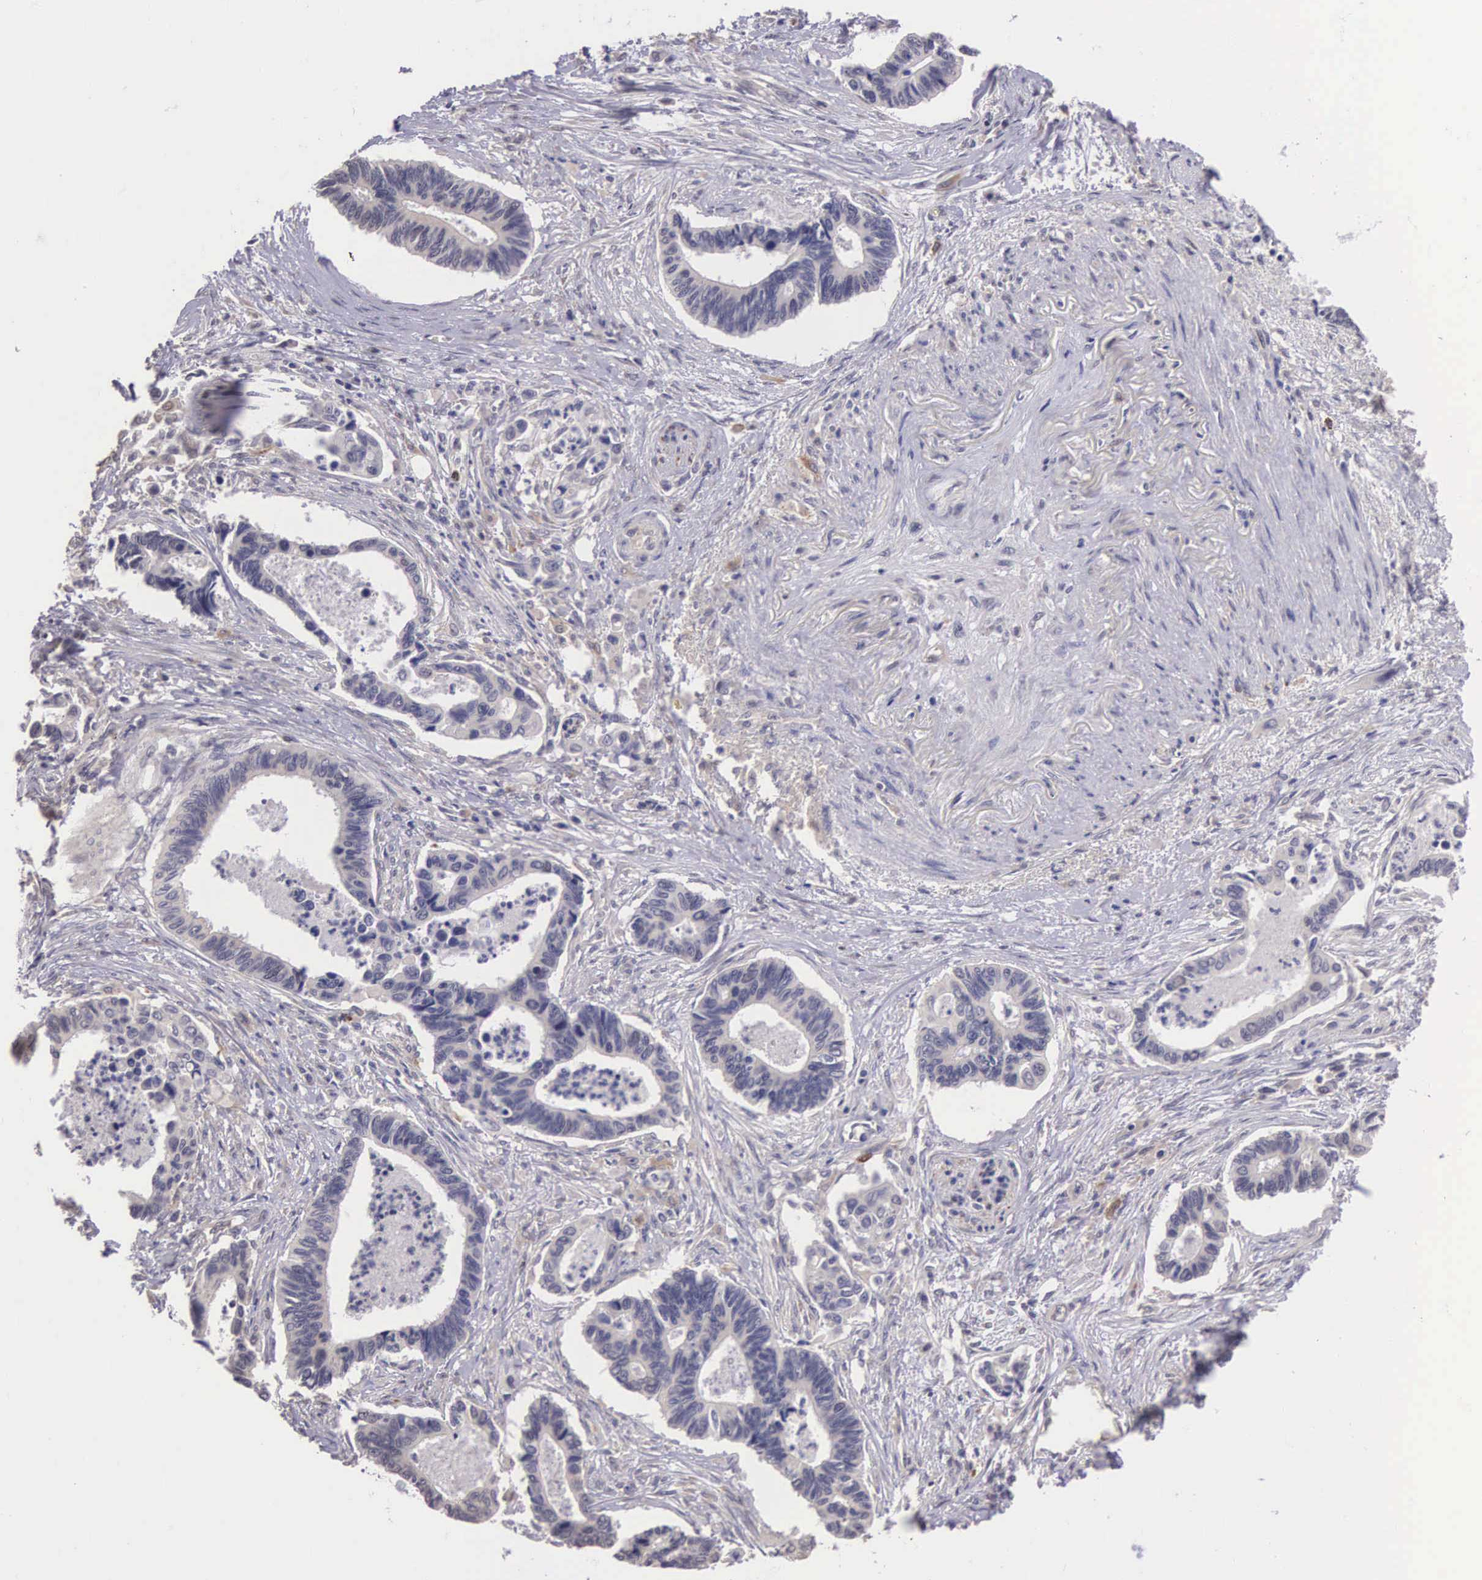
{"staining": {"intensity": "negative", "quantity": "none", "location": "none"}, "tissue": "pancreatic cancer", "cell_type": "Tumor cells", "image_type": "cancer", "snomed": [{"axis": "morphology", "description": "Adenocarcinoma, NOS"}, {"axis": "topography", "description": "Pancreas"}], "caption": "Adenocarcinoma (pancreatic) was stained to show a protein in brown. There is no significant positivity in tumor cells. Nuclei are stained in blue.", "gene": "CDC45", "patient": {"sex": "female", "age": 70}}